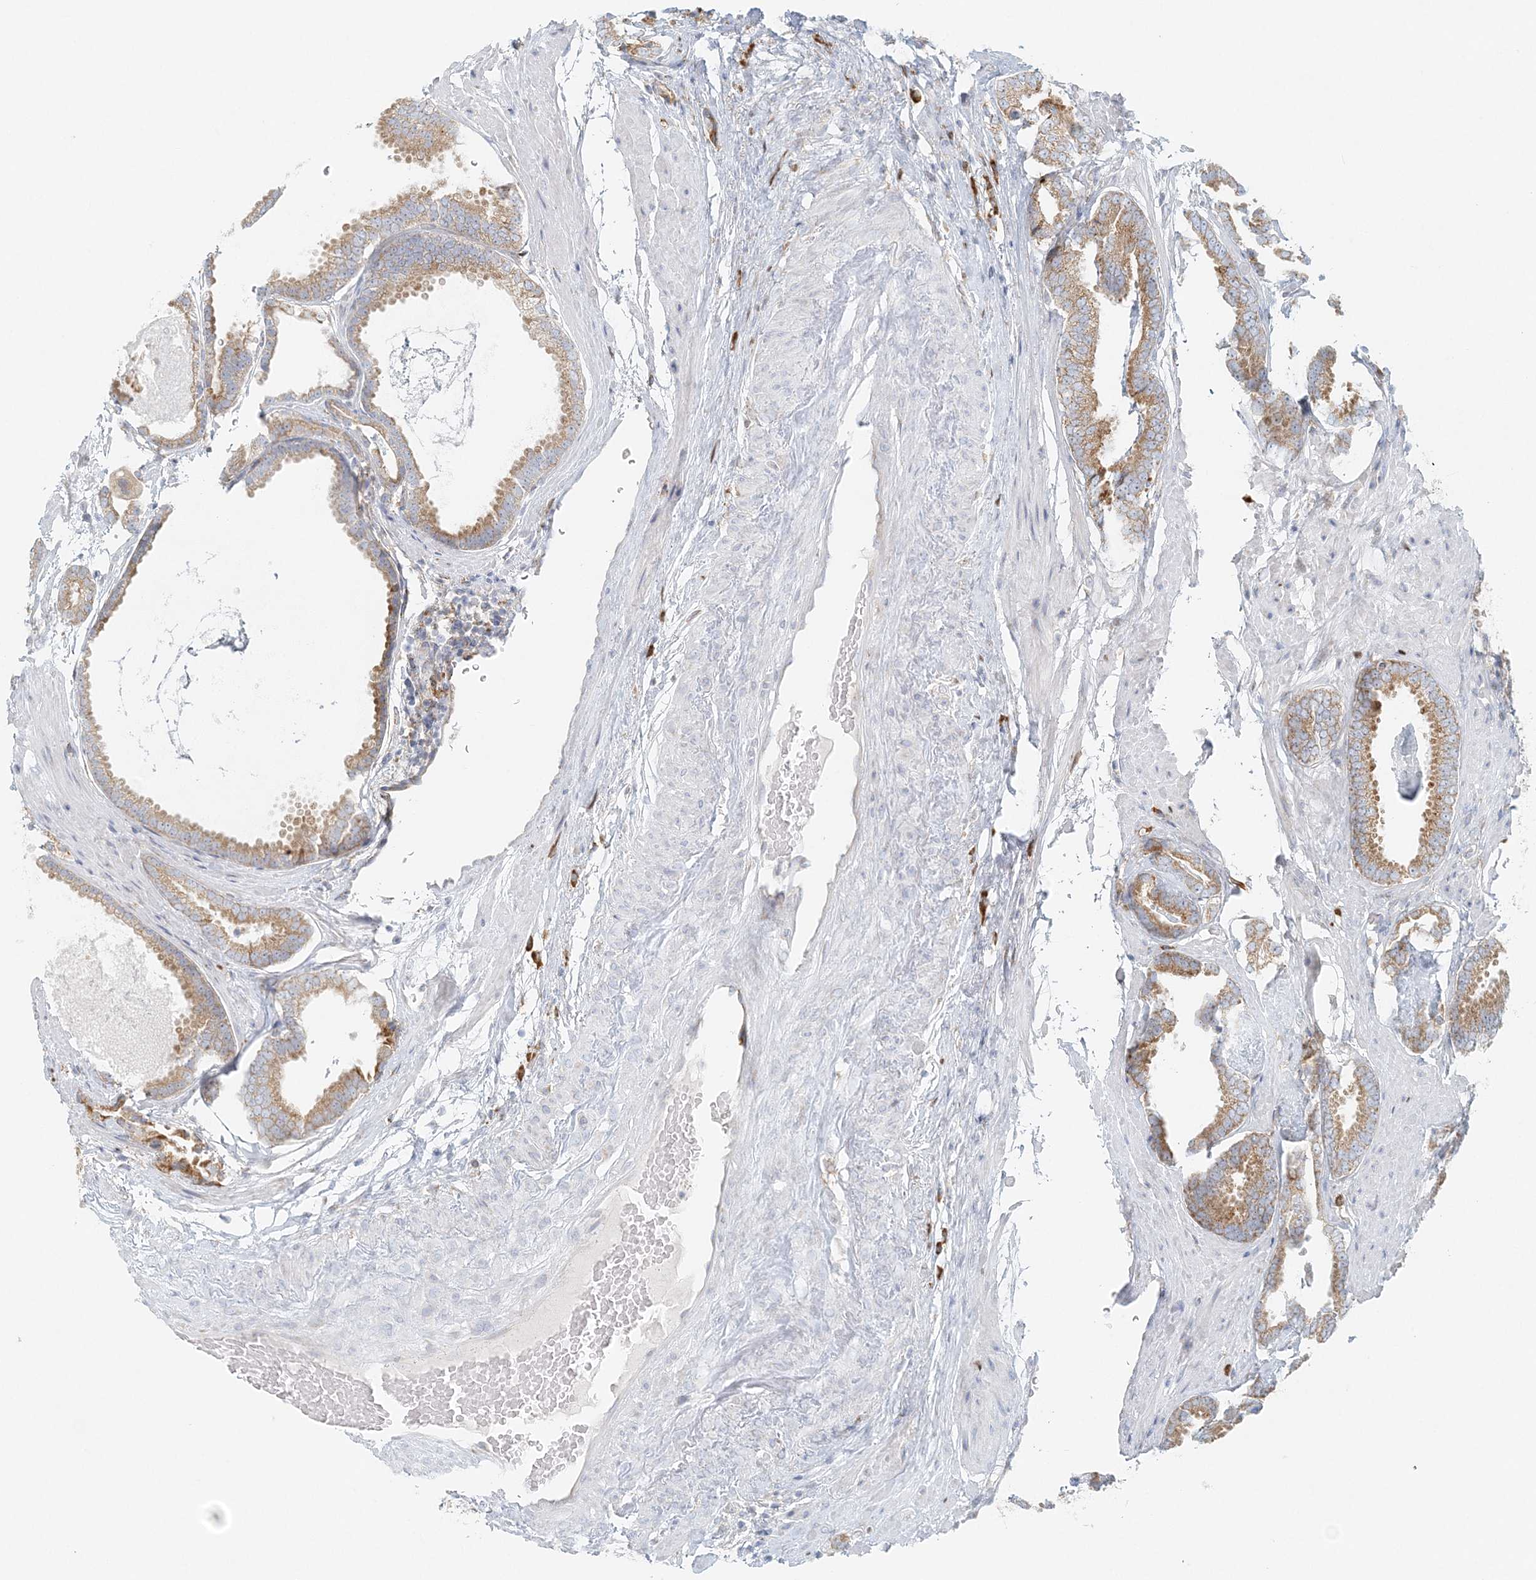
{"staining": {"intensity": "moderate", "quantity": "25%-75%", "location": "cytoplasmic/membranous"}, "tissue": "prostate cancer", "cell_type": "Tumor cells", "image_type": "cancer", "snomed": [{"axis": "morphology", "description": "Adenocarcinoma, Low grade"}, {"axis": "topography", "description": "Prostate"}], "caption": "This is an image of IHC staining of prostate cancer, which shows moderate staining in the cytoplasmic/membranous of tumor cells.", "gene": "STK11IP", "patient": {"sex": "male", "age": 71}}